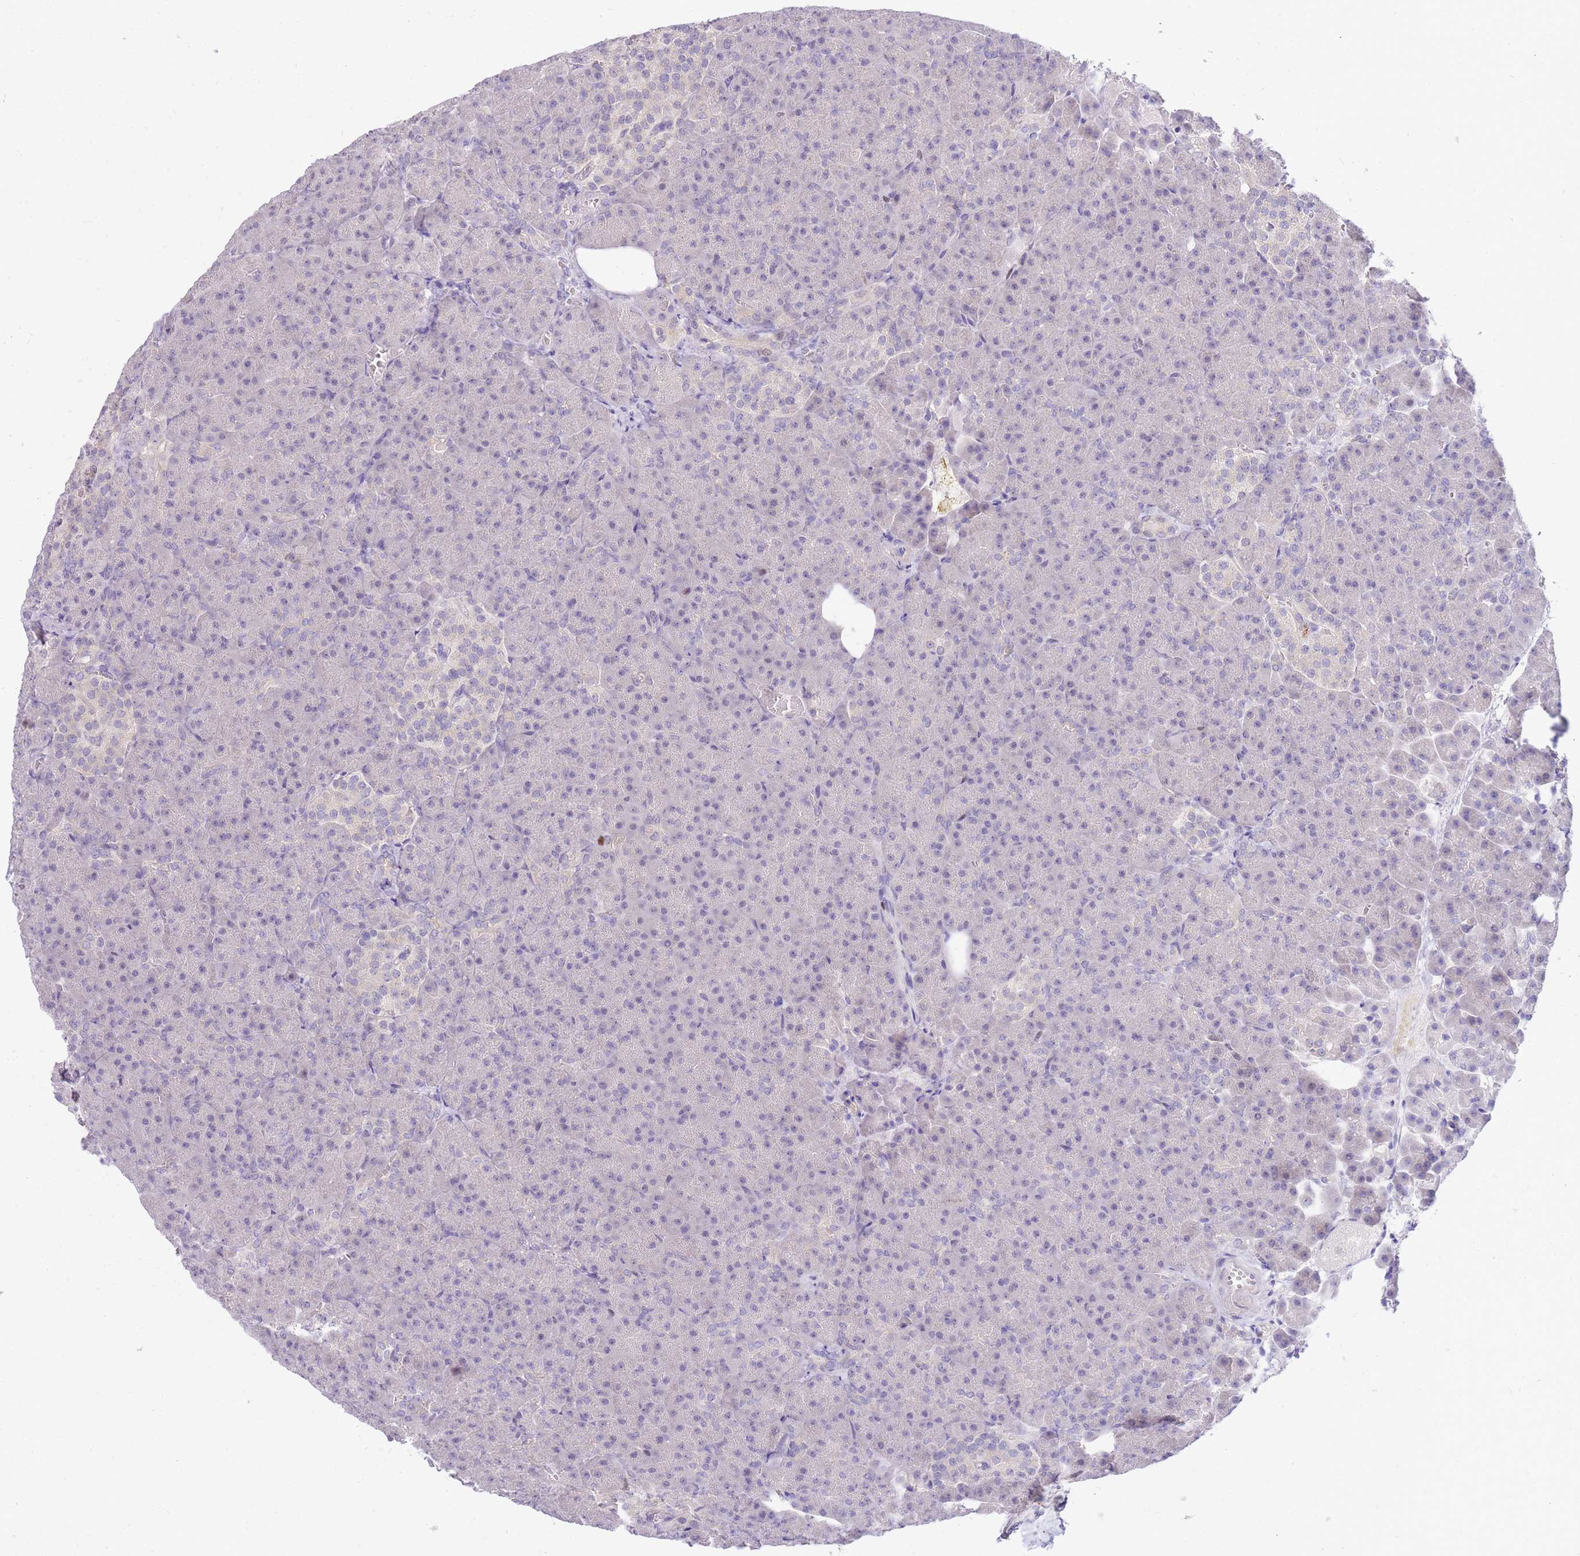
{"staining": {"intensity": "negative", "quantity": "none", "location": "none"}, "tissue": "pancreas", "cell_type": "Exocrine glandular cells", "image_type": "normal", "snomed": [{"axis": "morphology", "description": "Normal tissue, NOS"}, {"axis": "topography", "description": "Pancreas"}], "caption": "Pancreas was stained to show a protein in brown. There is no significant expression in exocrine glandular cells. Brightfield microscopy of immunohistochemistry stained with DAB (brown) and hematoxylin (blue), captured at high magnification.", "gene": "STK25", "patient": {"sex": "female", "age": 74}}